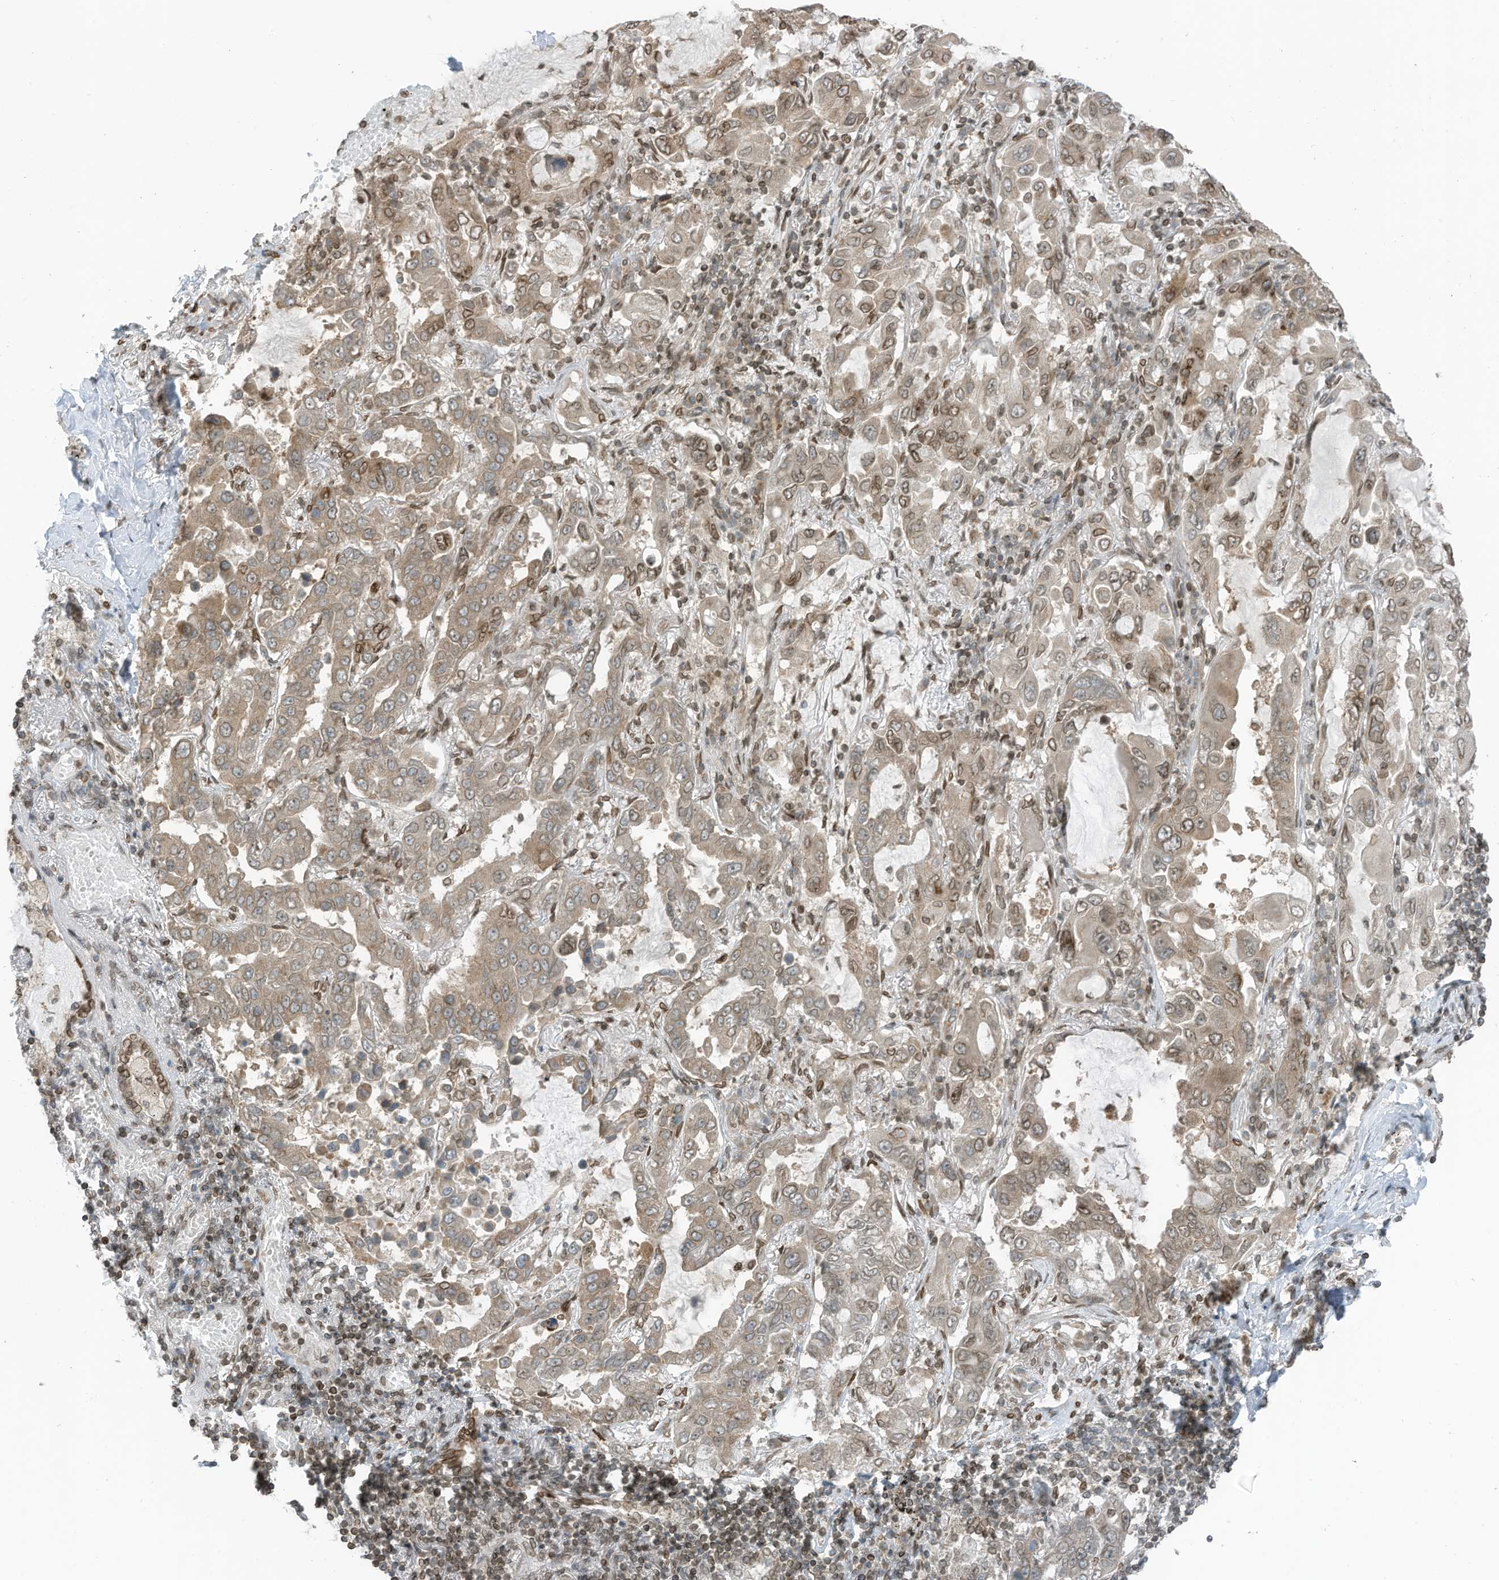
{"staining": {"intensity": "weak", "quantity": "25%-75%", "location": "cytoplasmic/membranous,nuclear"}, "tissue": "lung cancer", "cell_type": "Tumor cells", "image_type": "cancer", "snomed": [{"axis": "morphology", "description": "Adenocarcinoma, NOS"}, {"axis": "topography", "description": "Lung"}], "caption": "About 25%-75% of tumor cells in human lung cancer (adenocarcinoma) demonstrate weak cytoplasmic/membranous and nuclear protein expression as visualized by brown immunohistochemical staining.", "gene": "RABL3", "patient": {"sex": "male", "age": 64}}